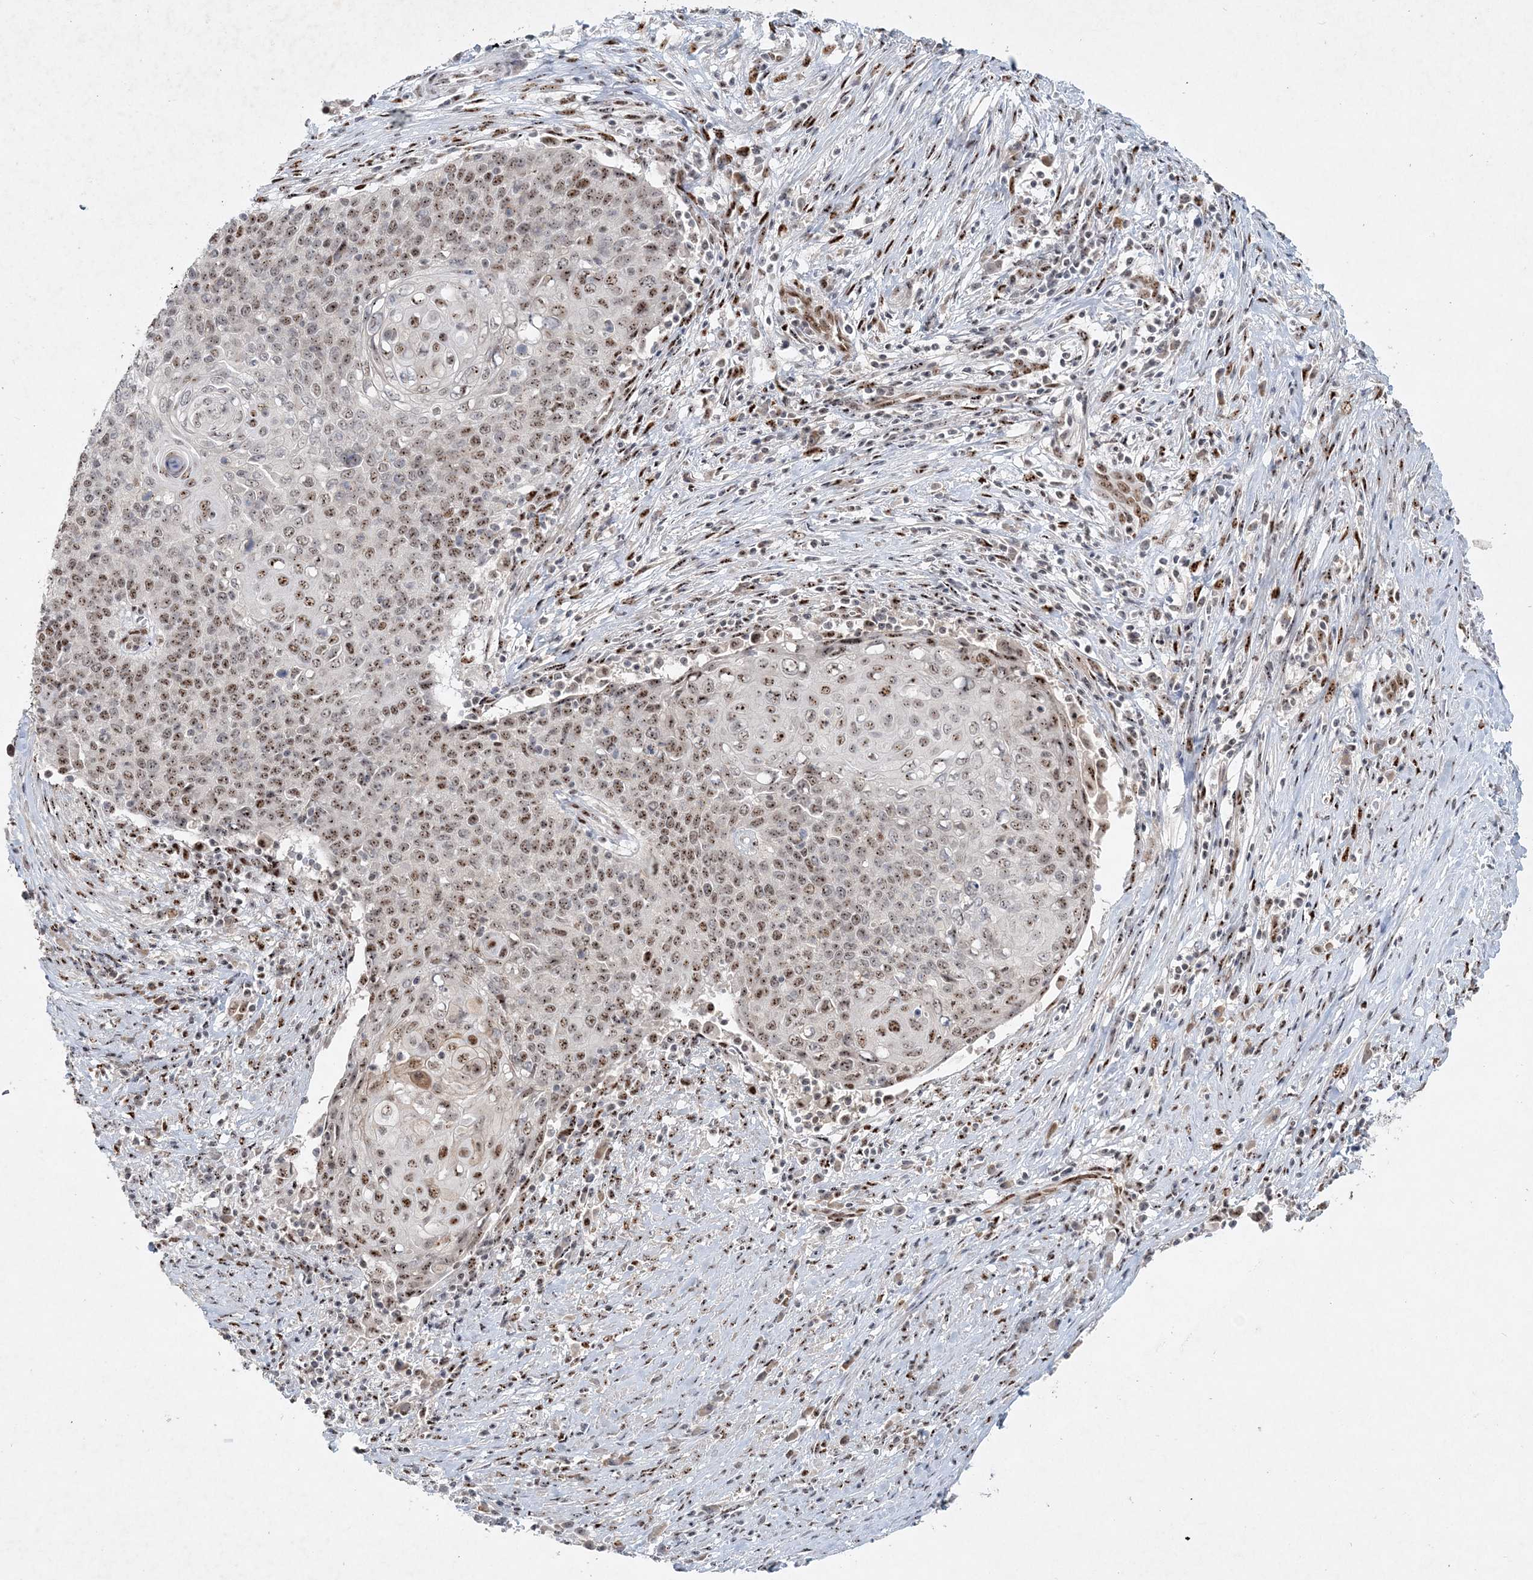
{"staining": {"intensity": "moderate", "quantity": ">75%", "location": "nuclear"}, "tissue": "cervical cancer", "cell_type": "Tumor cells", "image_type": "cancer", "snomed": [{"axis": "morphology", "description": "Squamous cell carcinoma, NOS"}, {"axis": "topography", "description": "Cervix"}], "caption": "Immunohistochemical staining of cervical squamous cell carcinoma shows medium levels of moderate nuclear staining in about >75% of tumor cells.", "gene": "GIN1", "patient": {"sex": "female", "age": 39}}